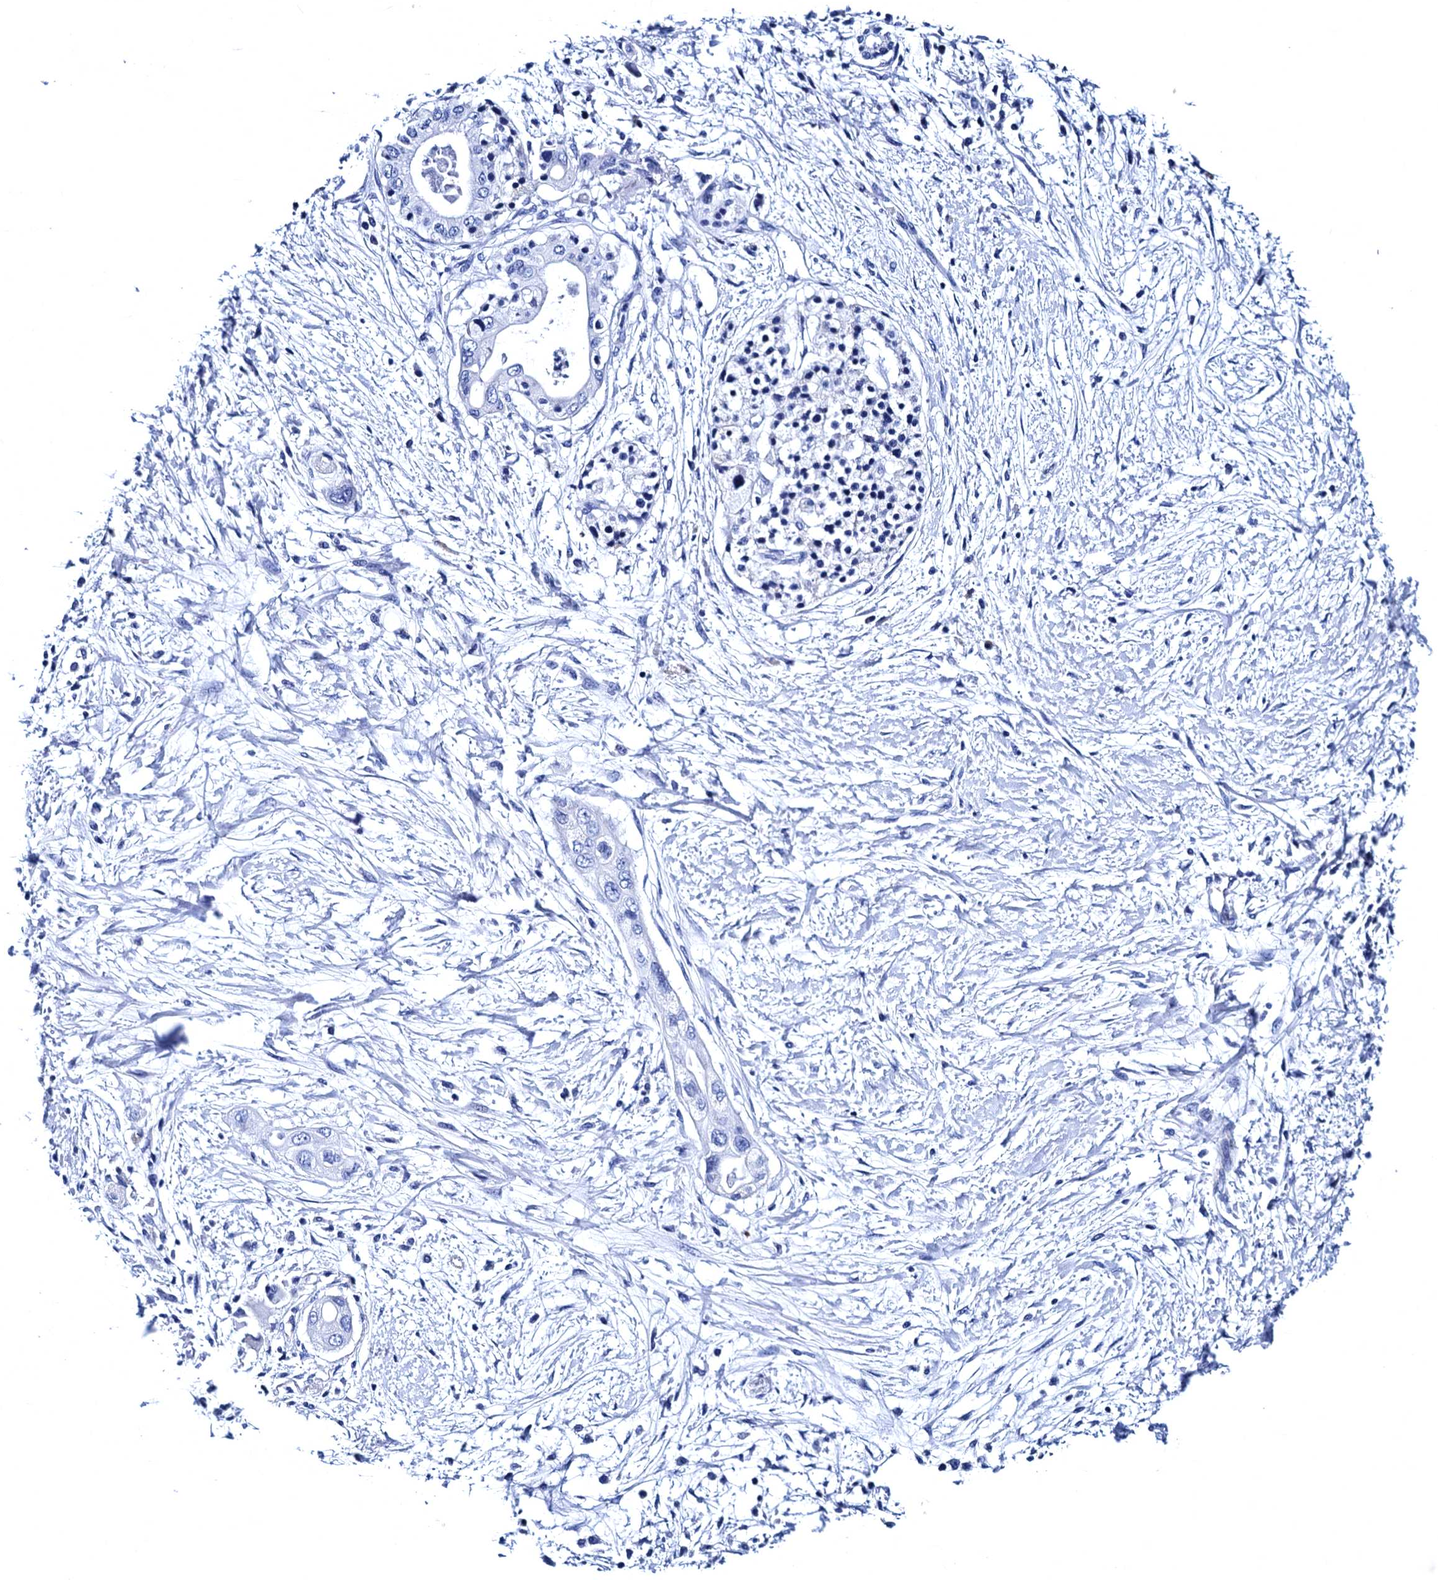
{"staining": {"intensity": "negative", "quantity": "none", "location": "none"}, "tissue": "pancreatic cancer", "cell_type": "Tumor cells", "image_type": "cancer", "snomed": [{"axis": "morphology", "description": "Adenocarcinoma, NOS"}, {"axis": "topography", "description": "Pancreas"}], "caption": "Immunohistochemical staining of human adenocarcinoma (pancreatic) reveals no significant staining in tumor cells.", "gene": "MYBPC3", "patient": {"sex": "male", "age": 68}}